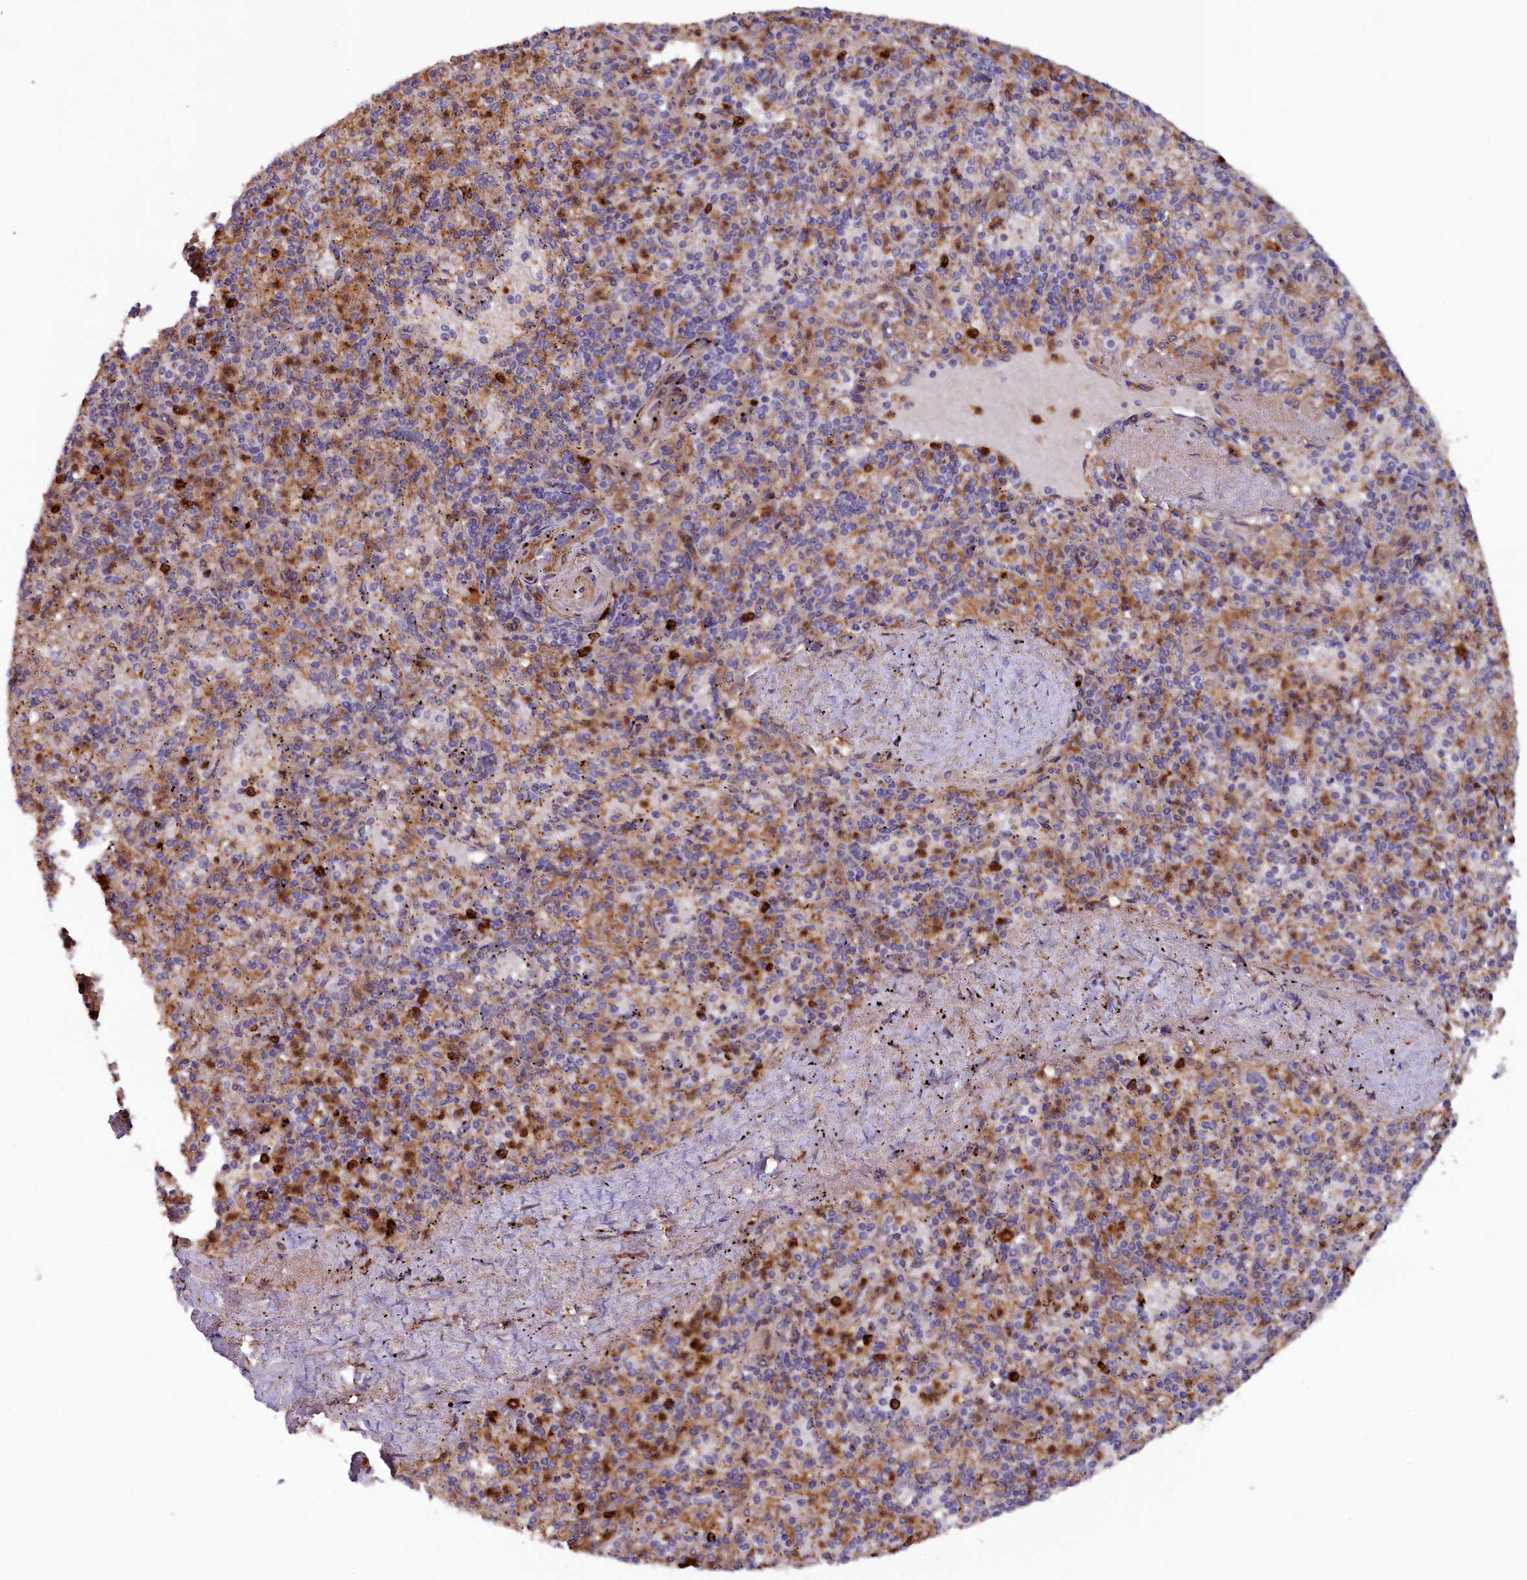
{"staining": {"intensity": "moderate", "quantity": "<25%", "location": "cytoplasmic/membranous"}, "tissue": "spleen", "cell_type": "Cells in red pulp", "image_type": "normal", "snomed": [{"axis": "morphology", "description": "Normal tissue, NOS"}, {"axis": "topography", "description": "Spleen"}], "caption": "Protein expression analysis of unremarkable spleen demonstrates moderate cytoplasmic/membranous expression in approximately <25% of cells in red pulp. The staining is performed using DAB brown chromogen to label protein expression. The nuclei are counter-stained blue using hematoxylin.", "gene": "FERMT1", "patient": {"sex": "male", "age": 82}}